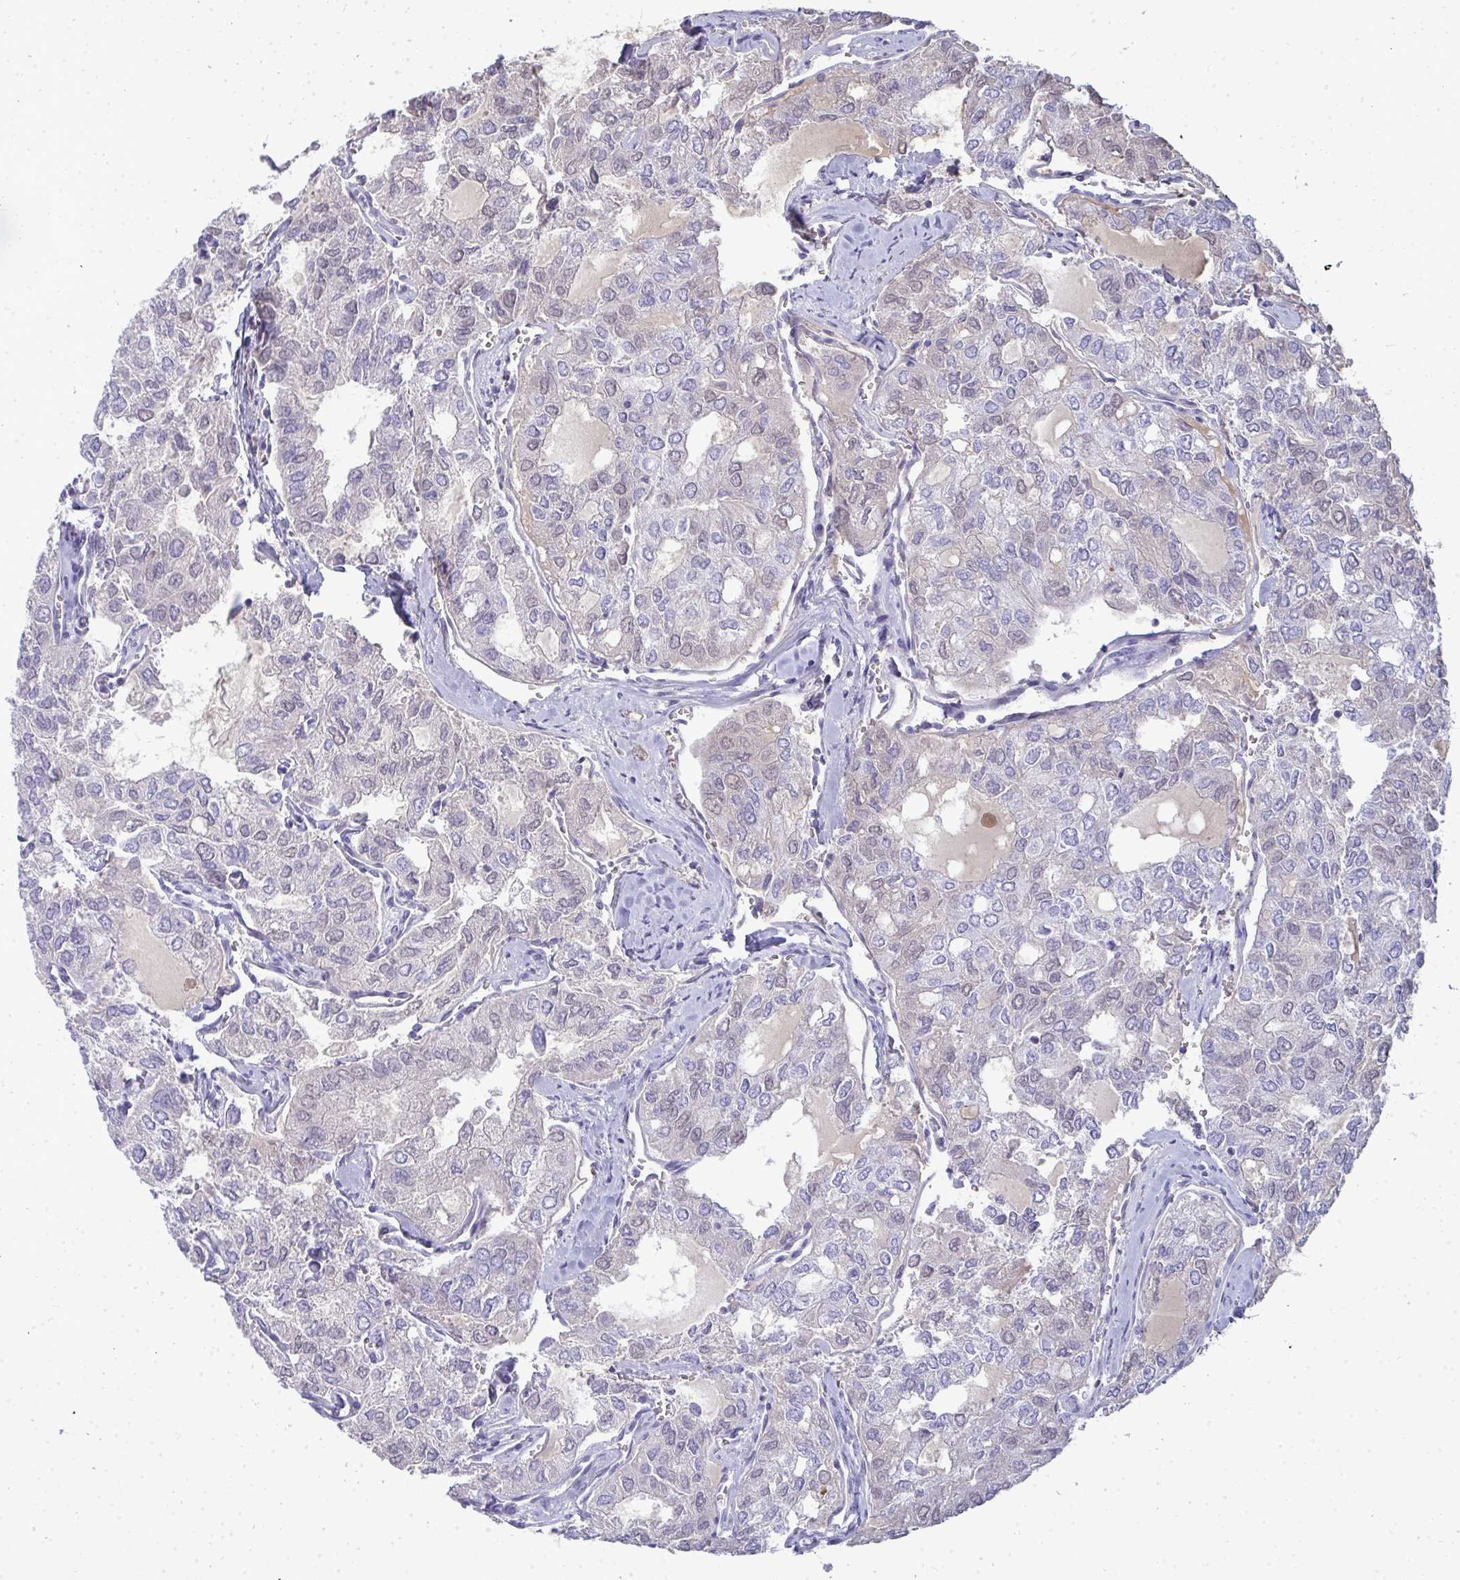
{"staining": {"intensity": "negative", "quantity": "none", "location": "none"}, "tissue": "thyroid cancer", "cell_type": "Tumor cells", "image_type": "cancer", "snomed": [{"axis": "morphology", "description": "Follicular adenoma carcinoma, NOS"}, {"axis": "topography", "description": "Thyroid gland"}], "caption": "High power microscopy micrograph of an immunohistochemistry micrograph of follicular adenoma carcinoma (thyroid), revealing no significant positivity in tumor cells.", "gene": "ZNF182", "patient": {"sex": "male", "age": 75}}